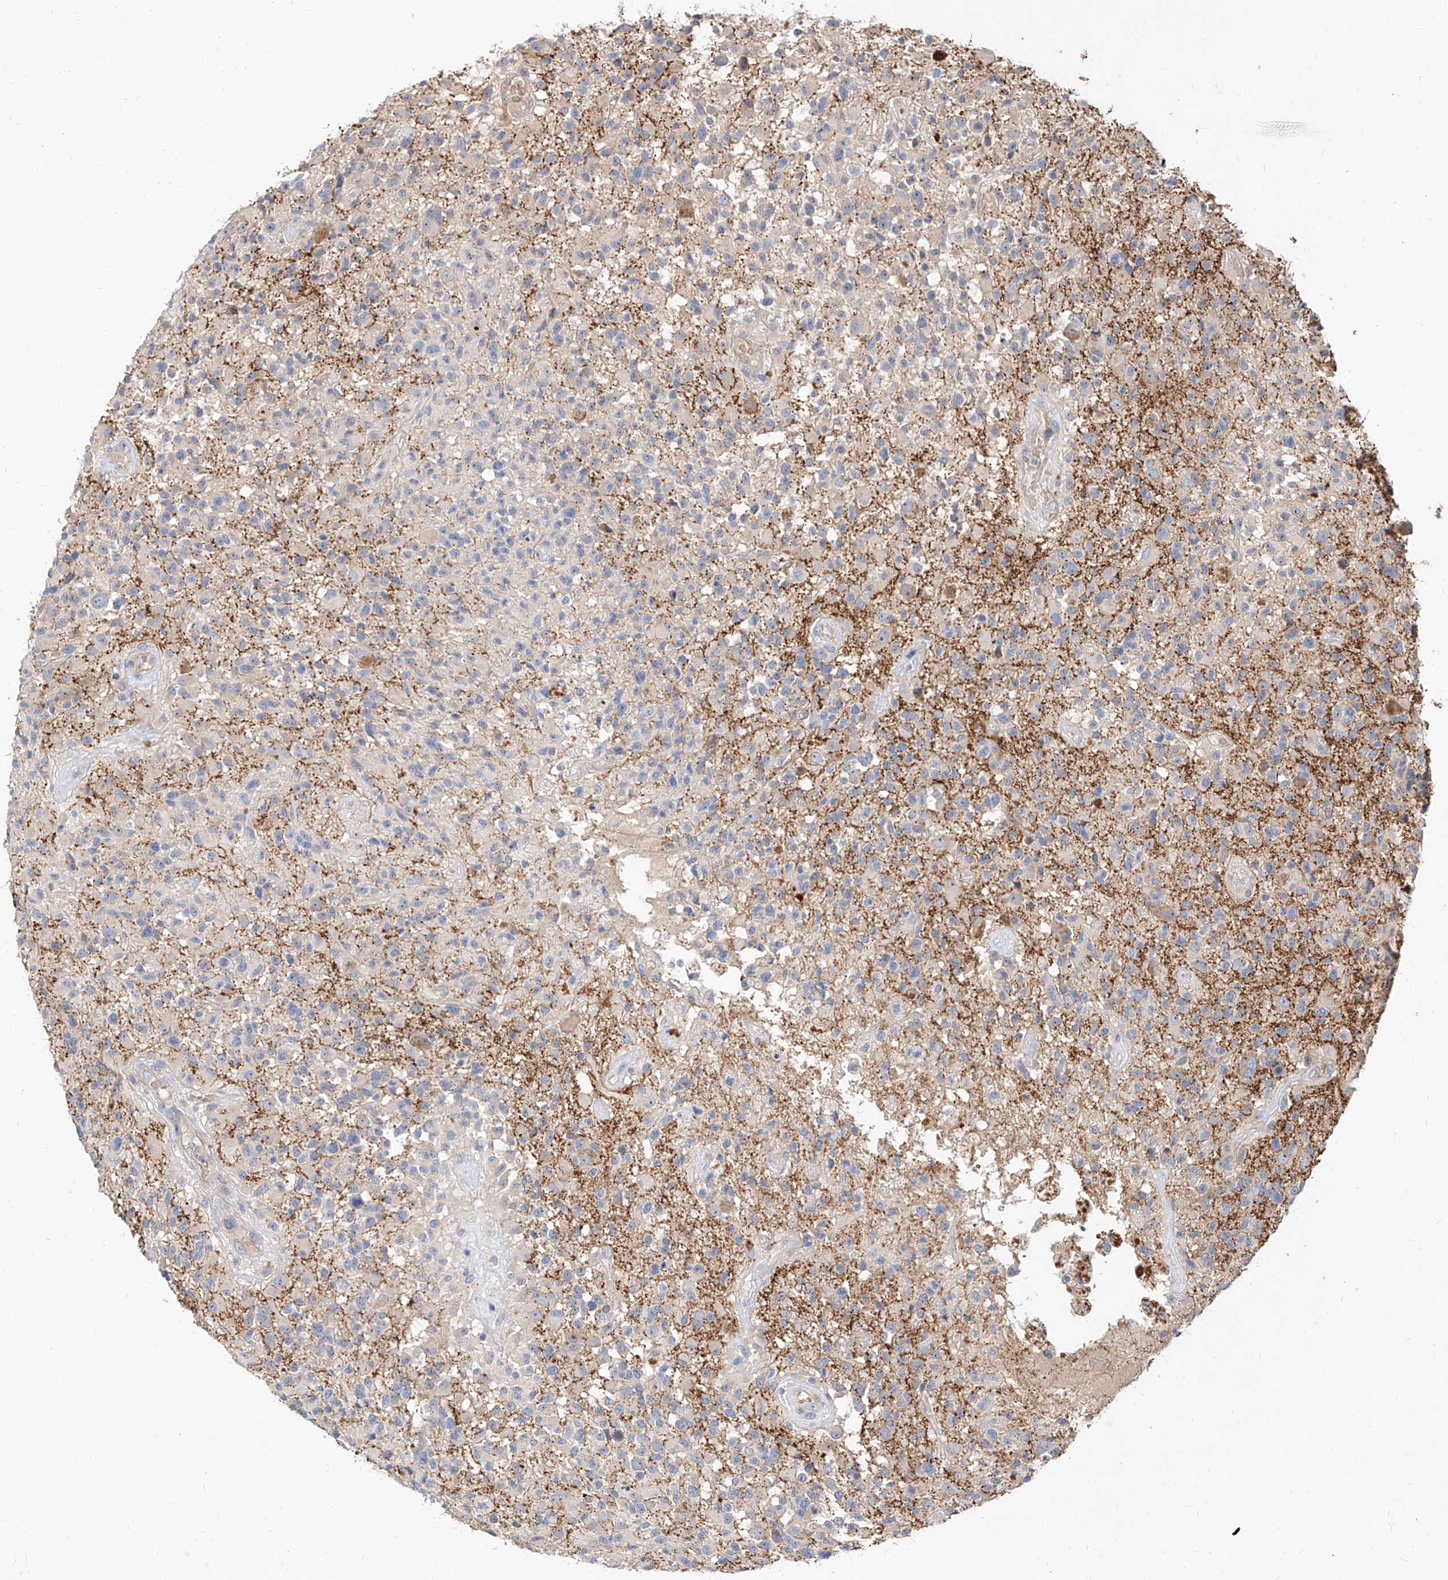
{"staining": {"intensity": "negative", "quantity": "none", "location": "none"}, "tissue": "glioma", "cell_type": "Tumor cells", "image_type": "cancer", "snomed": [{"axis": "morphology", "description": "Glioma, malignant, High grade"}, {"axis": "morphology", "description": "Glioblastoma, NOS"}, {"axis": "topography", "description": "Brain"}], "caption": "Immunohistochemical staining of human malignant glioma (high-grade) displays no significant positivity in tumor cells.", "gene": "DIRAS3", "patient": {"sex": "male", "age": 60}}